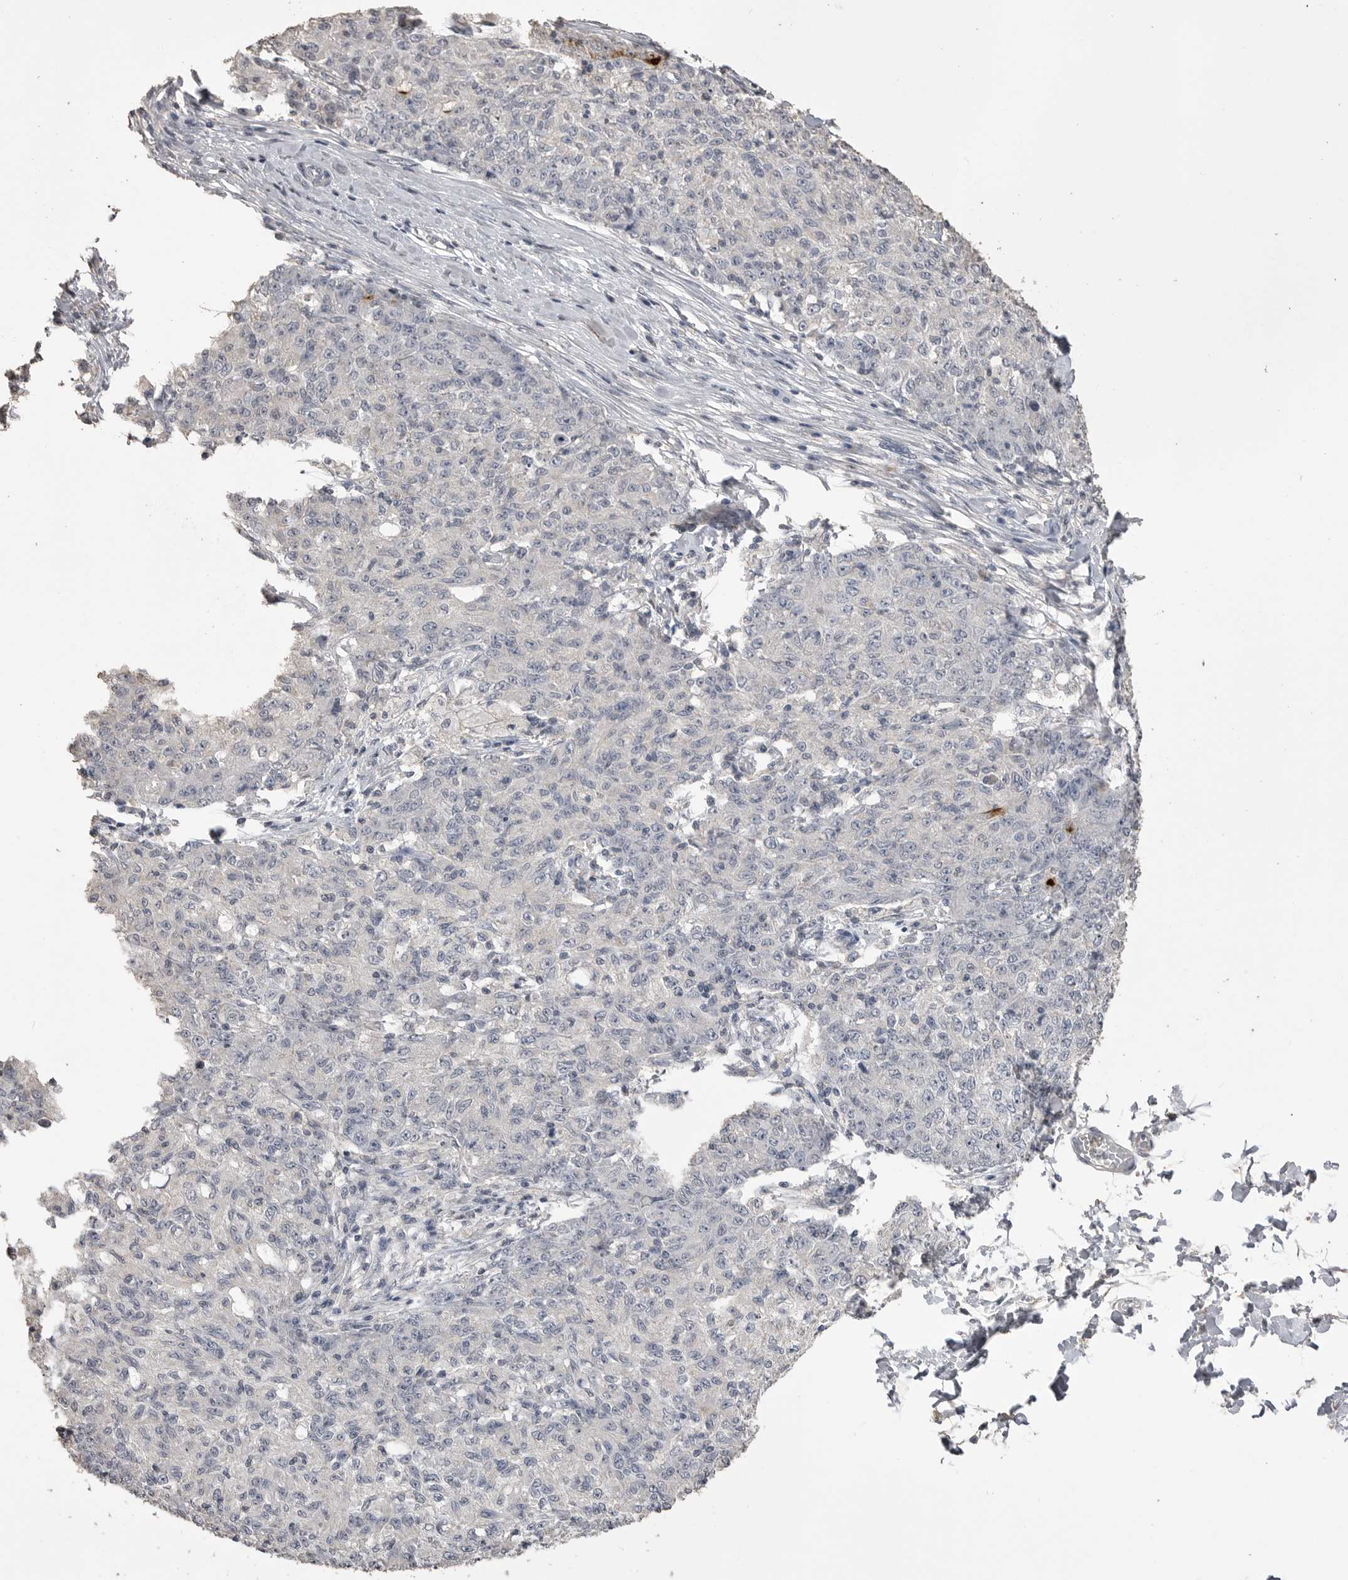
{"staining": {"intensity": "negative", "quantity": "none", "location": "none"}, "tissue": "ovarian cancer", "cell_type": "Tumor cells", "image_type": "cancer", "snomed": [{"axis": "morphology", "description": "Carcinoma, endometroid"}, {"axis": "topography", "description": "Ovary"}], "caption": "Immunohistochemistry (IHC) of human ovarian cancer demonstrates no staining in tumor cells.", "gene": "MMP7", "patient": {"sex": "female", "age": 42}}